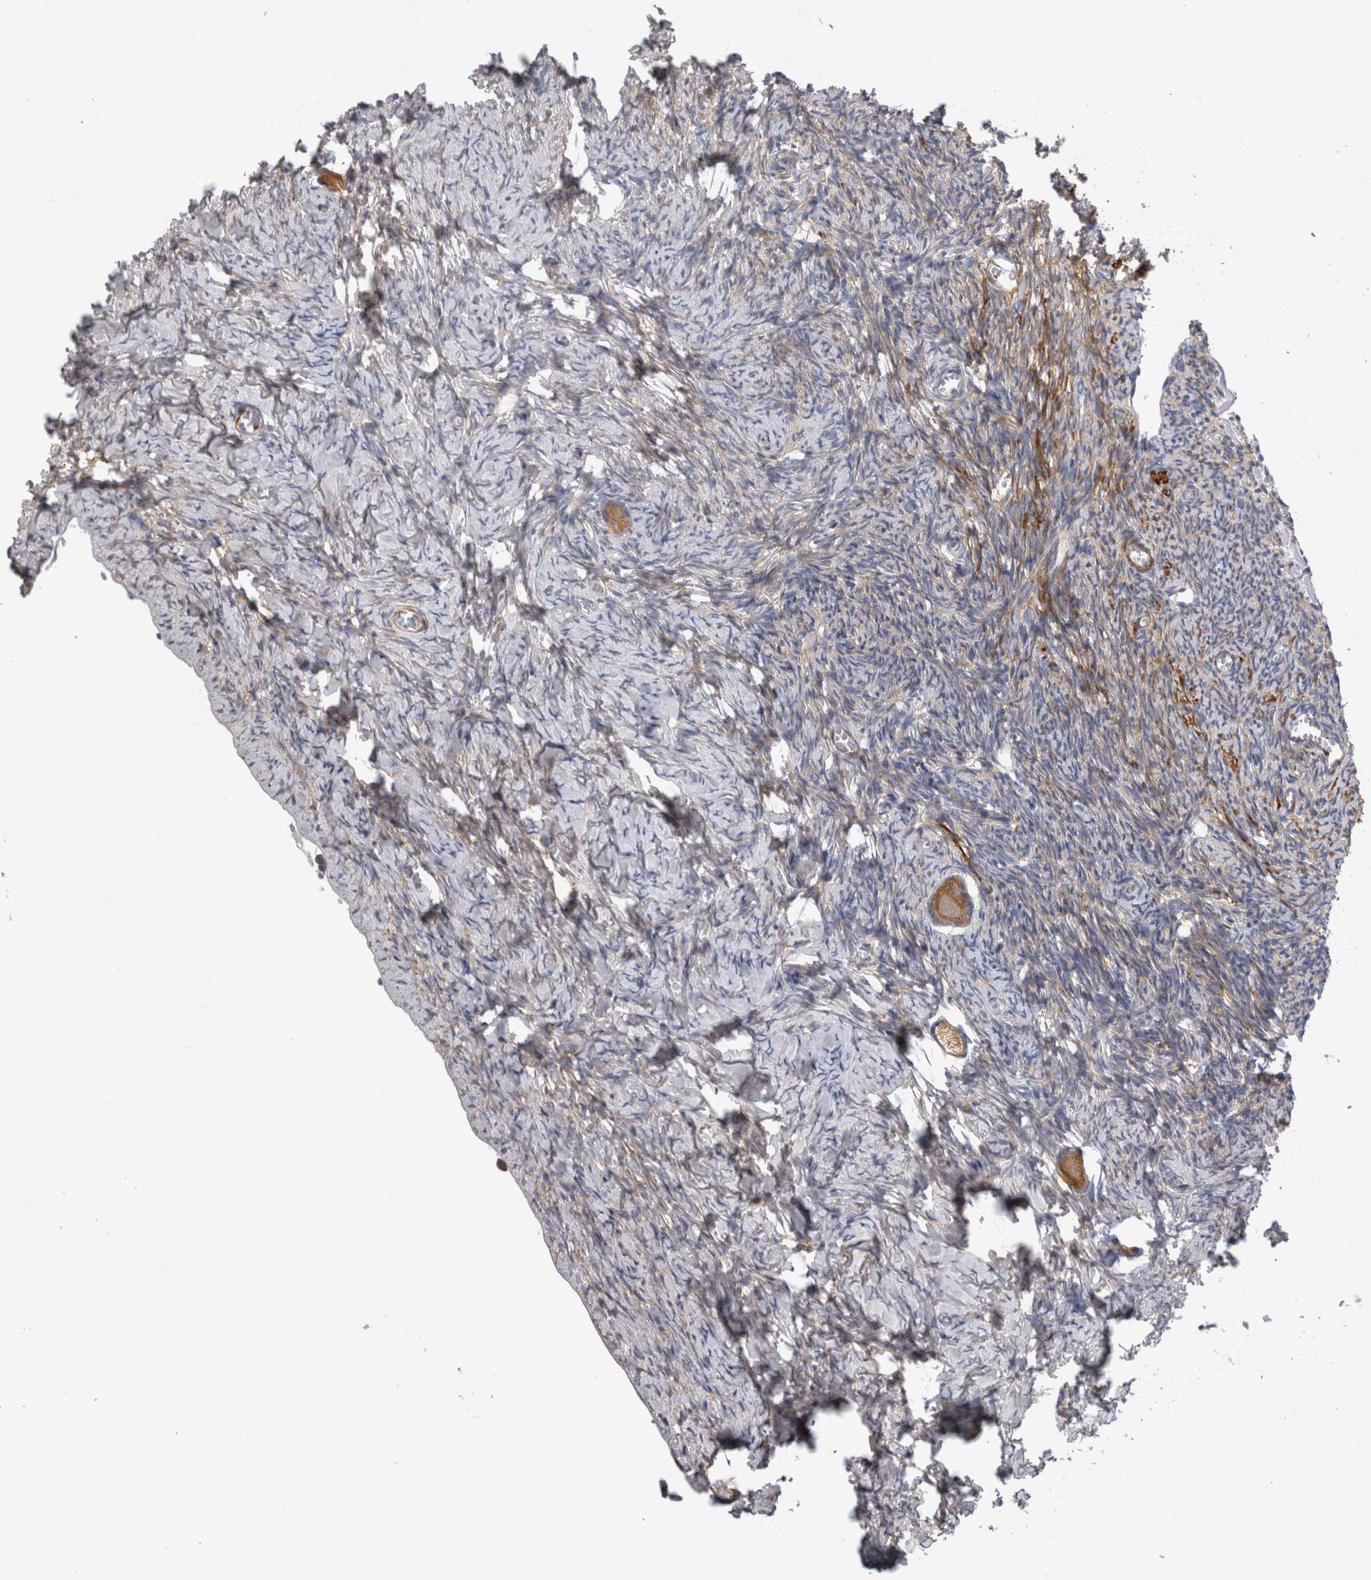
{"staining": {"intensity": "moderate", "quantity": ">75%", "location": "cytoplasmic/membranous"}, "tissue": "ovary", "cell_type": "Follicle cells", "image_type": "normal", "snomed": [{"axis": "morphology", "description": "Normal tissue, NOS"}, {"axis": "topography", "description": "Ovary"}], "caption": "An immunohistochemistry histopathology image of normal tissue is shown. Protein staining in brown shows moderate cytoplasmic/membranous positivity in ovary within follicle cells.", "gene": "EPRS1", "patient": {"sex": "female", "age": 27}}